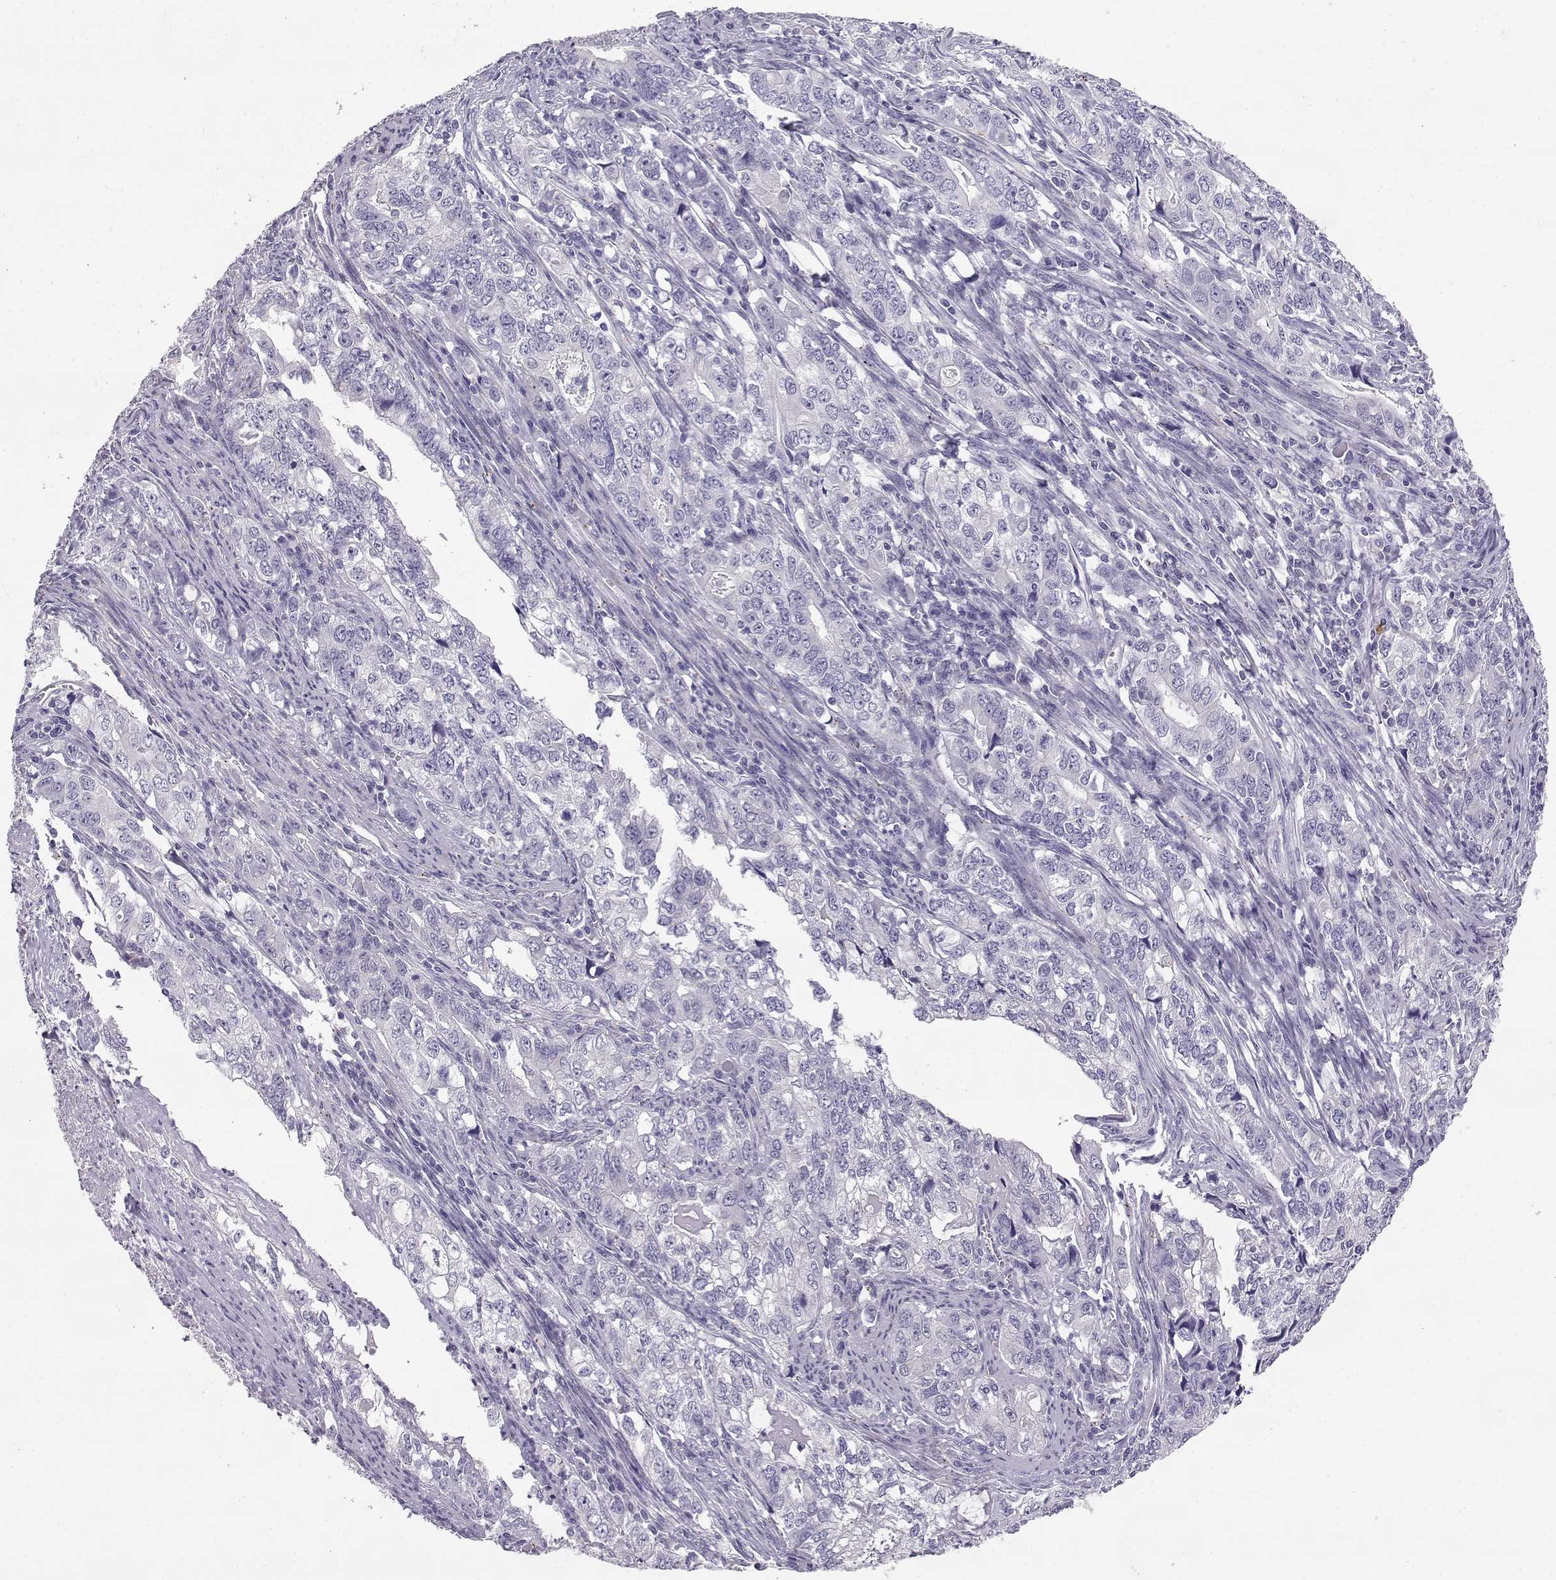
{"staining": {"intensity": "negative", "quantity": "none", "location": "none"}, "tissue": "stomach cancer", "cell_type": "Tumor cells", "image_type": "cancer", "snomed": [{"axis": "morphology", "description": "Adenocarcinoma, NOS"}, {"axis": "topography", "description": "Stomach, lower"}], "caption": "The photomicrograph shows no significant staining in tumor cells of stomach cancer. (DAB IHC visualized using brightfield microscopy, high magnification).", "gene": "ENDOU", "patient": {"sex": "female", "age": 72}}